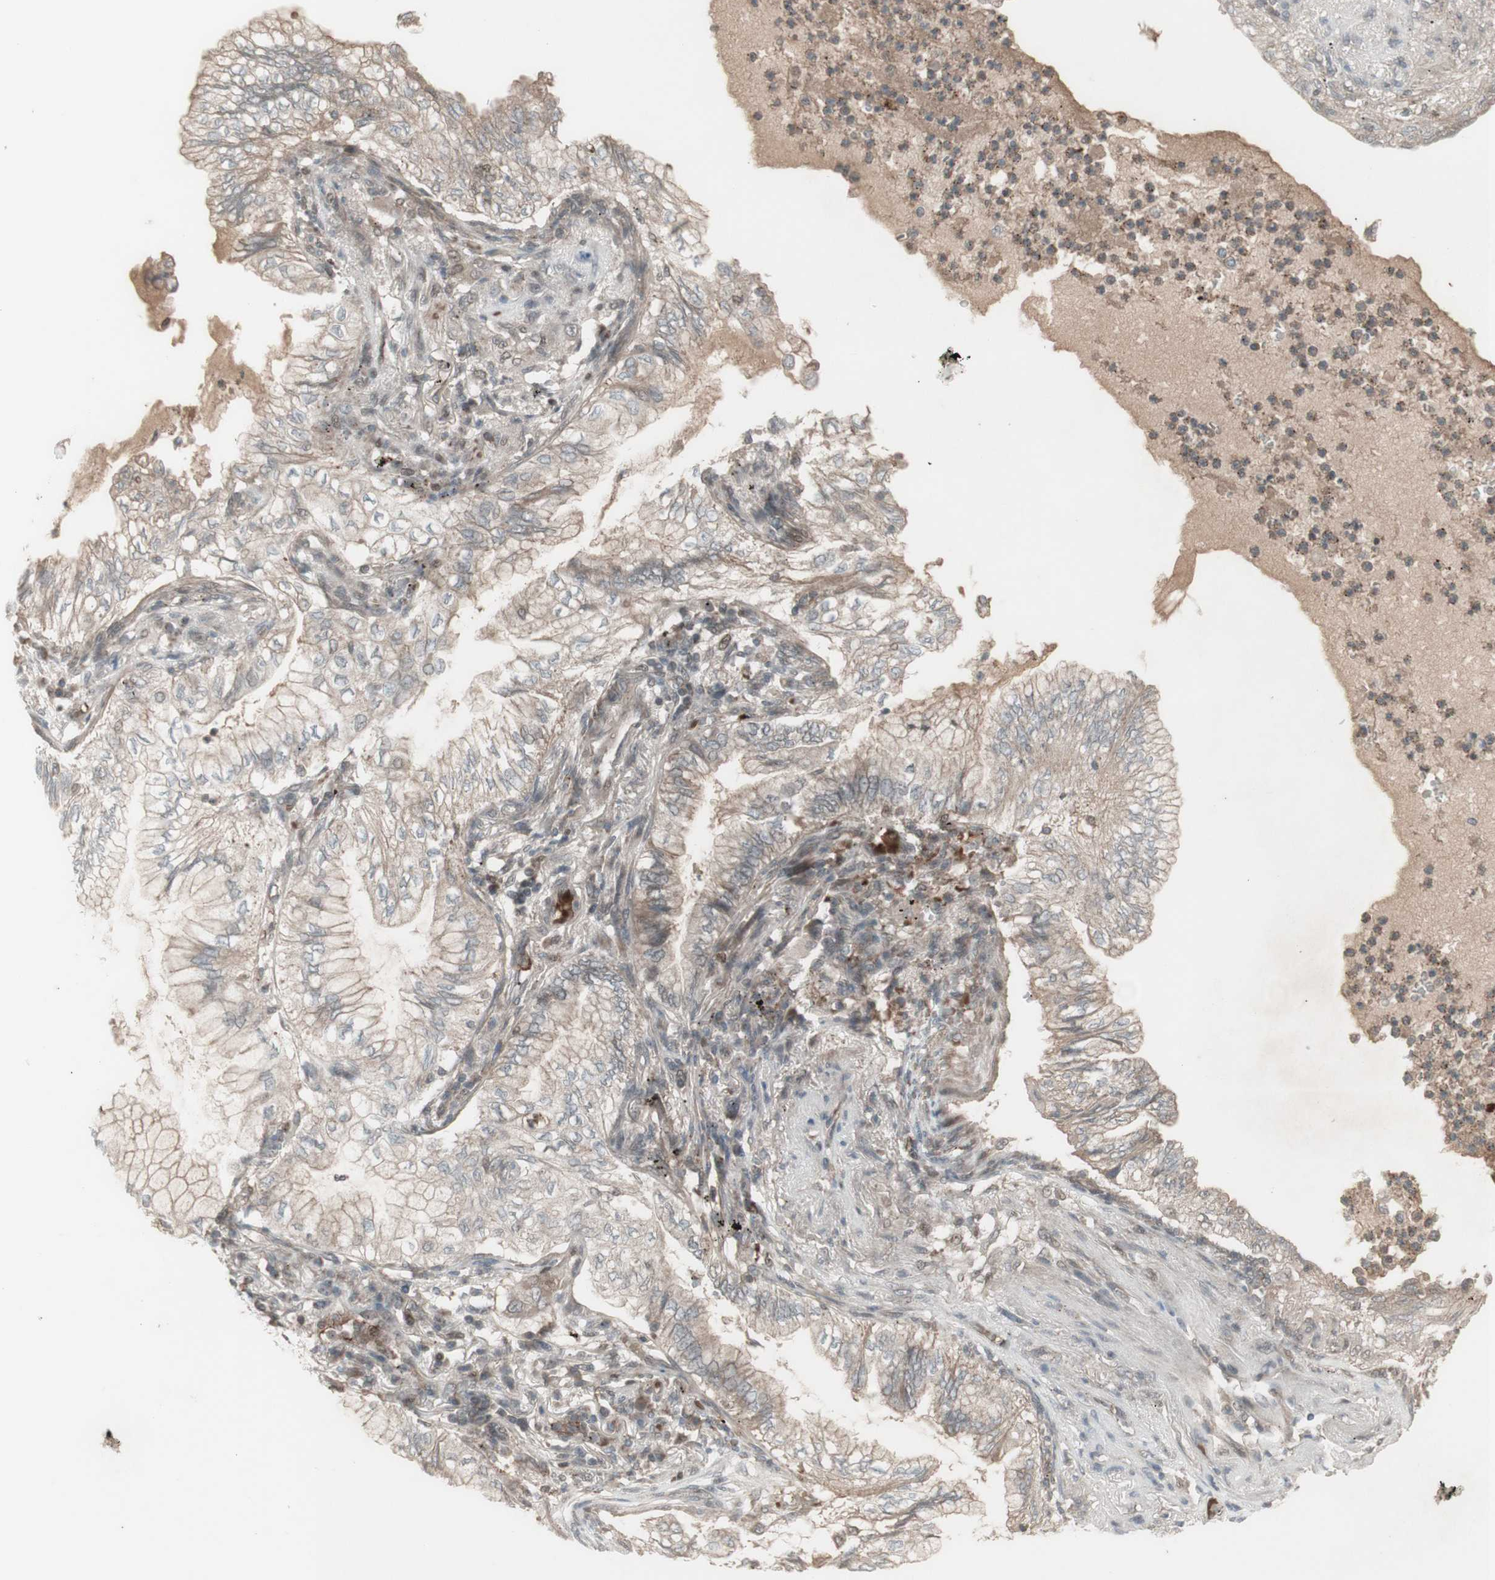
{"staining": {"intensity": "negative", "quantity": "none", "location": "none"}, "tissue": "lung cancer", "cell_type": "Tumor cells", "image_type": "cancer", "snomed": [{"axis": "morphology", "description": "Normal tissue, NOS"}, {"axis": "morphology", "description": "Adenocarcinoma, NOS"}, {"axis": "topography", "description": "Bronchus"}, {"axis": "topography", "description": "Lung"}], "caption": "Tumor cells are negative for brown protein staining in adenocarcinoma (lung).", "gene": "MSH6", "patient": {"sex": "female", "age": 70}}